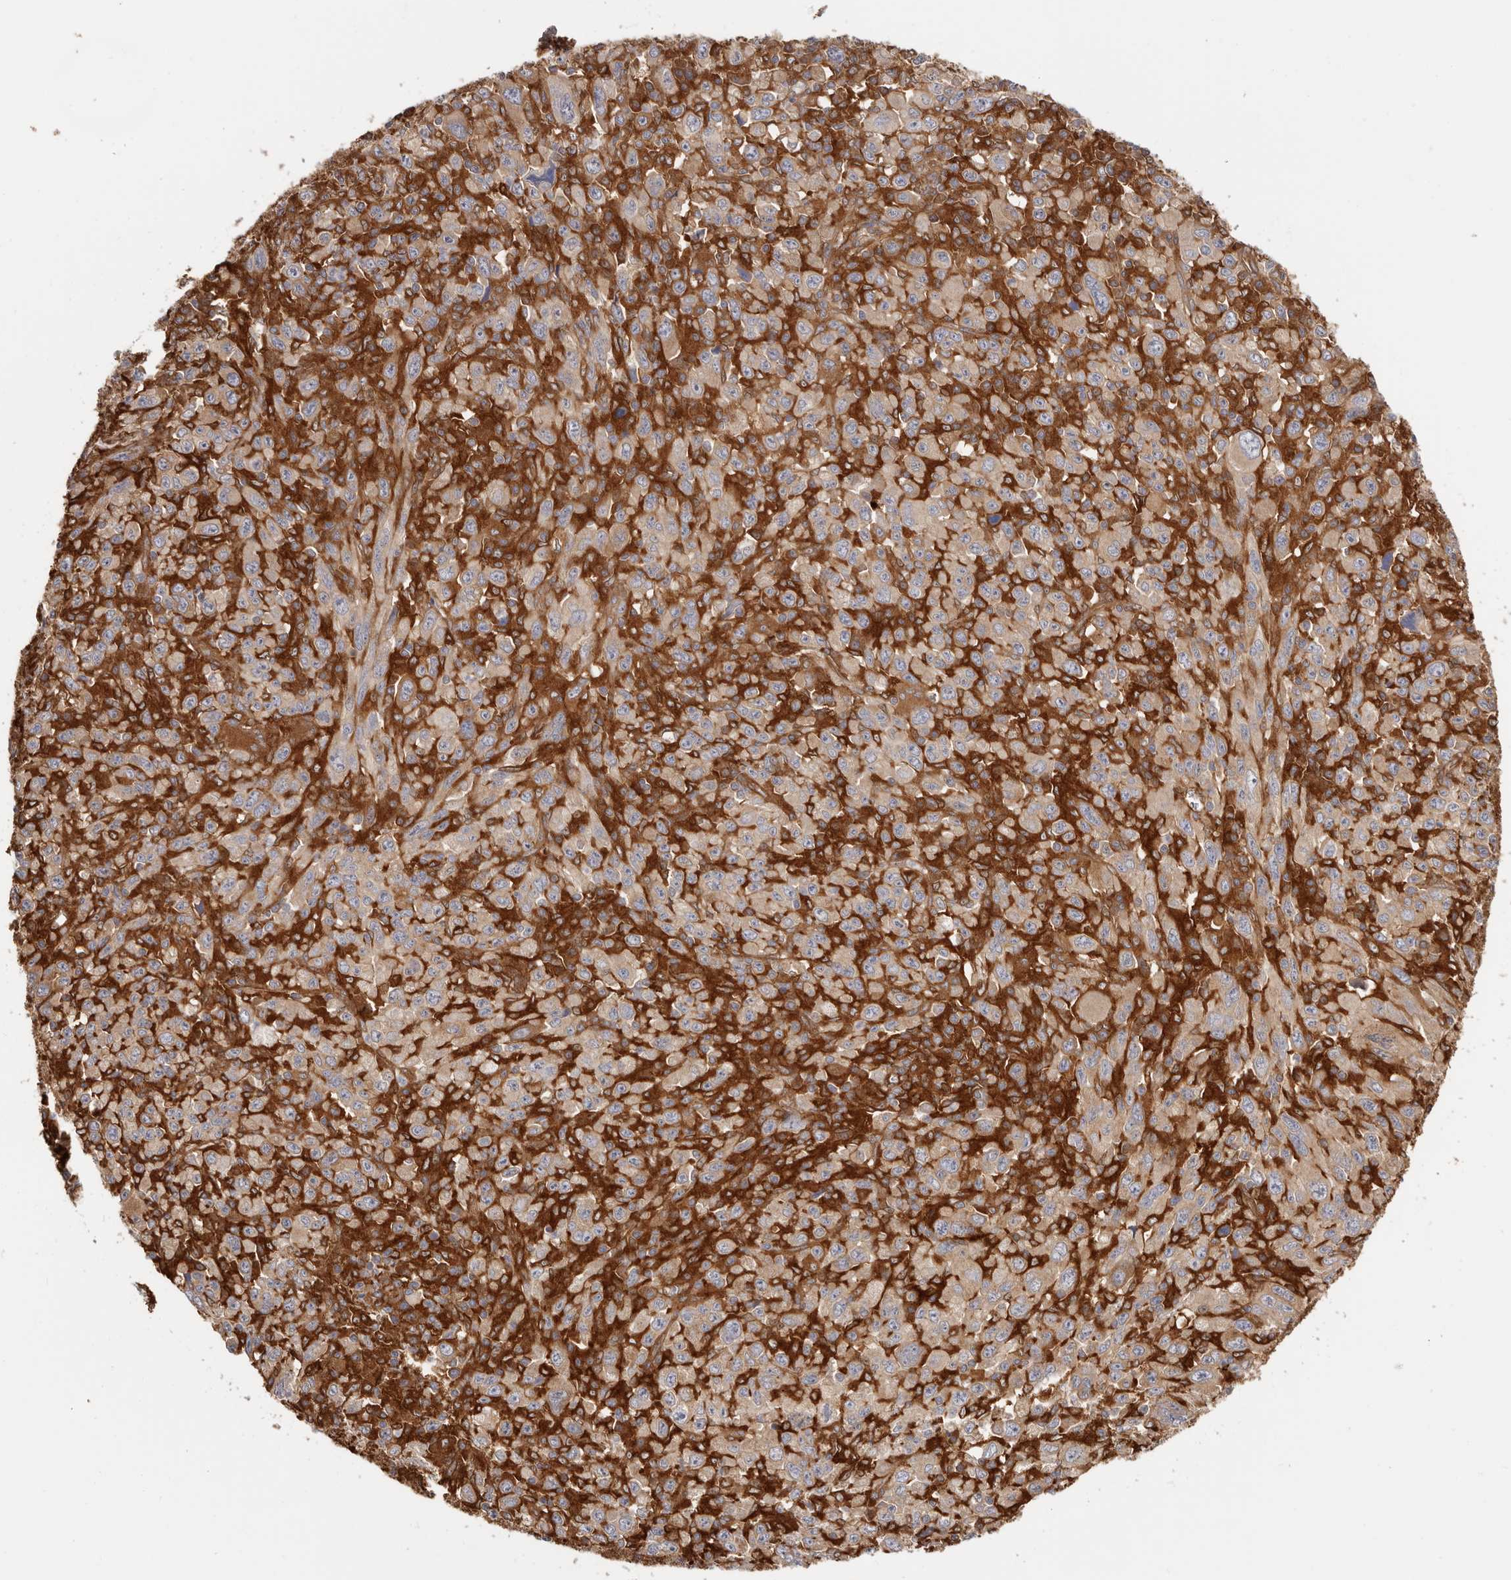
{"staining": {"intensity": "weak", "quantity": "25%-75%", "location": "cytoplasmic/membranous"}, "tissue": "melanoma", "cell_type": "Tumor cells", "image_type": "cancer", "snomed": [{"axis": "morphology", "description": "Malignant melanoma, Metastatic site"}, {"axis": "topography", "description": "Skin"}], "caption": "Brown immunohistochemical staining in human malignant melanoma (metastatic site) demonstrates weak cytoplasmic/membranous positivity in about 25%-75% of tumor cells.", "gene": "LAP3", "patient": {"sex": "female", "age": 56}}